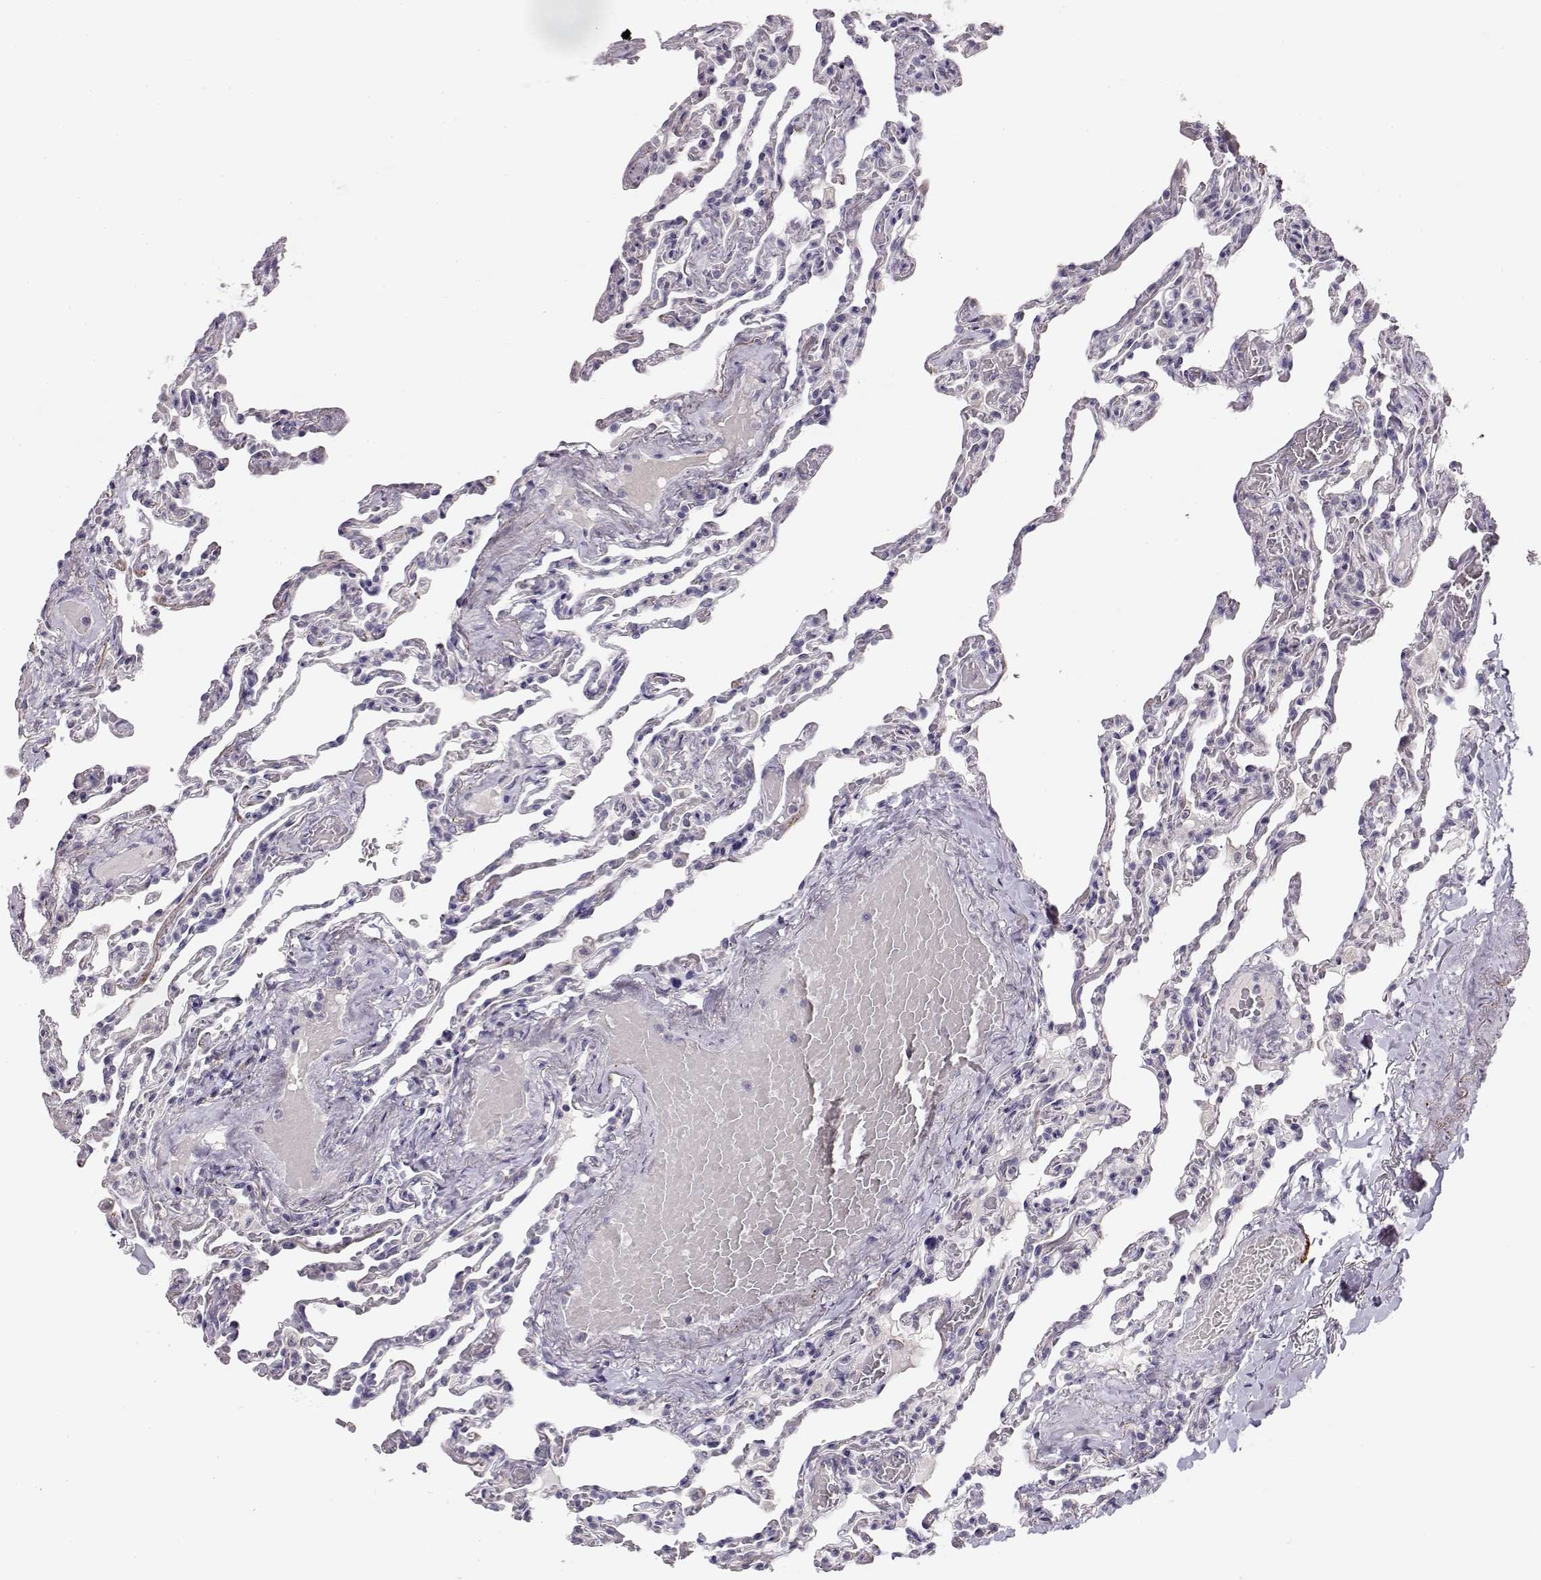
{"staining": {"intensity": "negative", "quantity": "none", "location": "none"}, "tissue": "lung", "cell_type": "Alveolar cells", "image_type": "normal", "snomed": [{"axis": "morphology", "description": "Normal tissue, NOS"}, {"axis": "topography", "description": "Lung"}], "caption": "Micrograph shows no significant protein expression in alveolar cells of normal lung. Brightfield microscopy of immunohistochemistry stained with DAB (brown) and hematoxylin (blue), captured at high magnification.", "gene": "TTC26", "patient": {"sex": "female", "age": 43}}